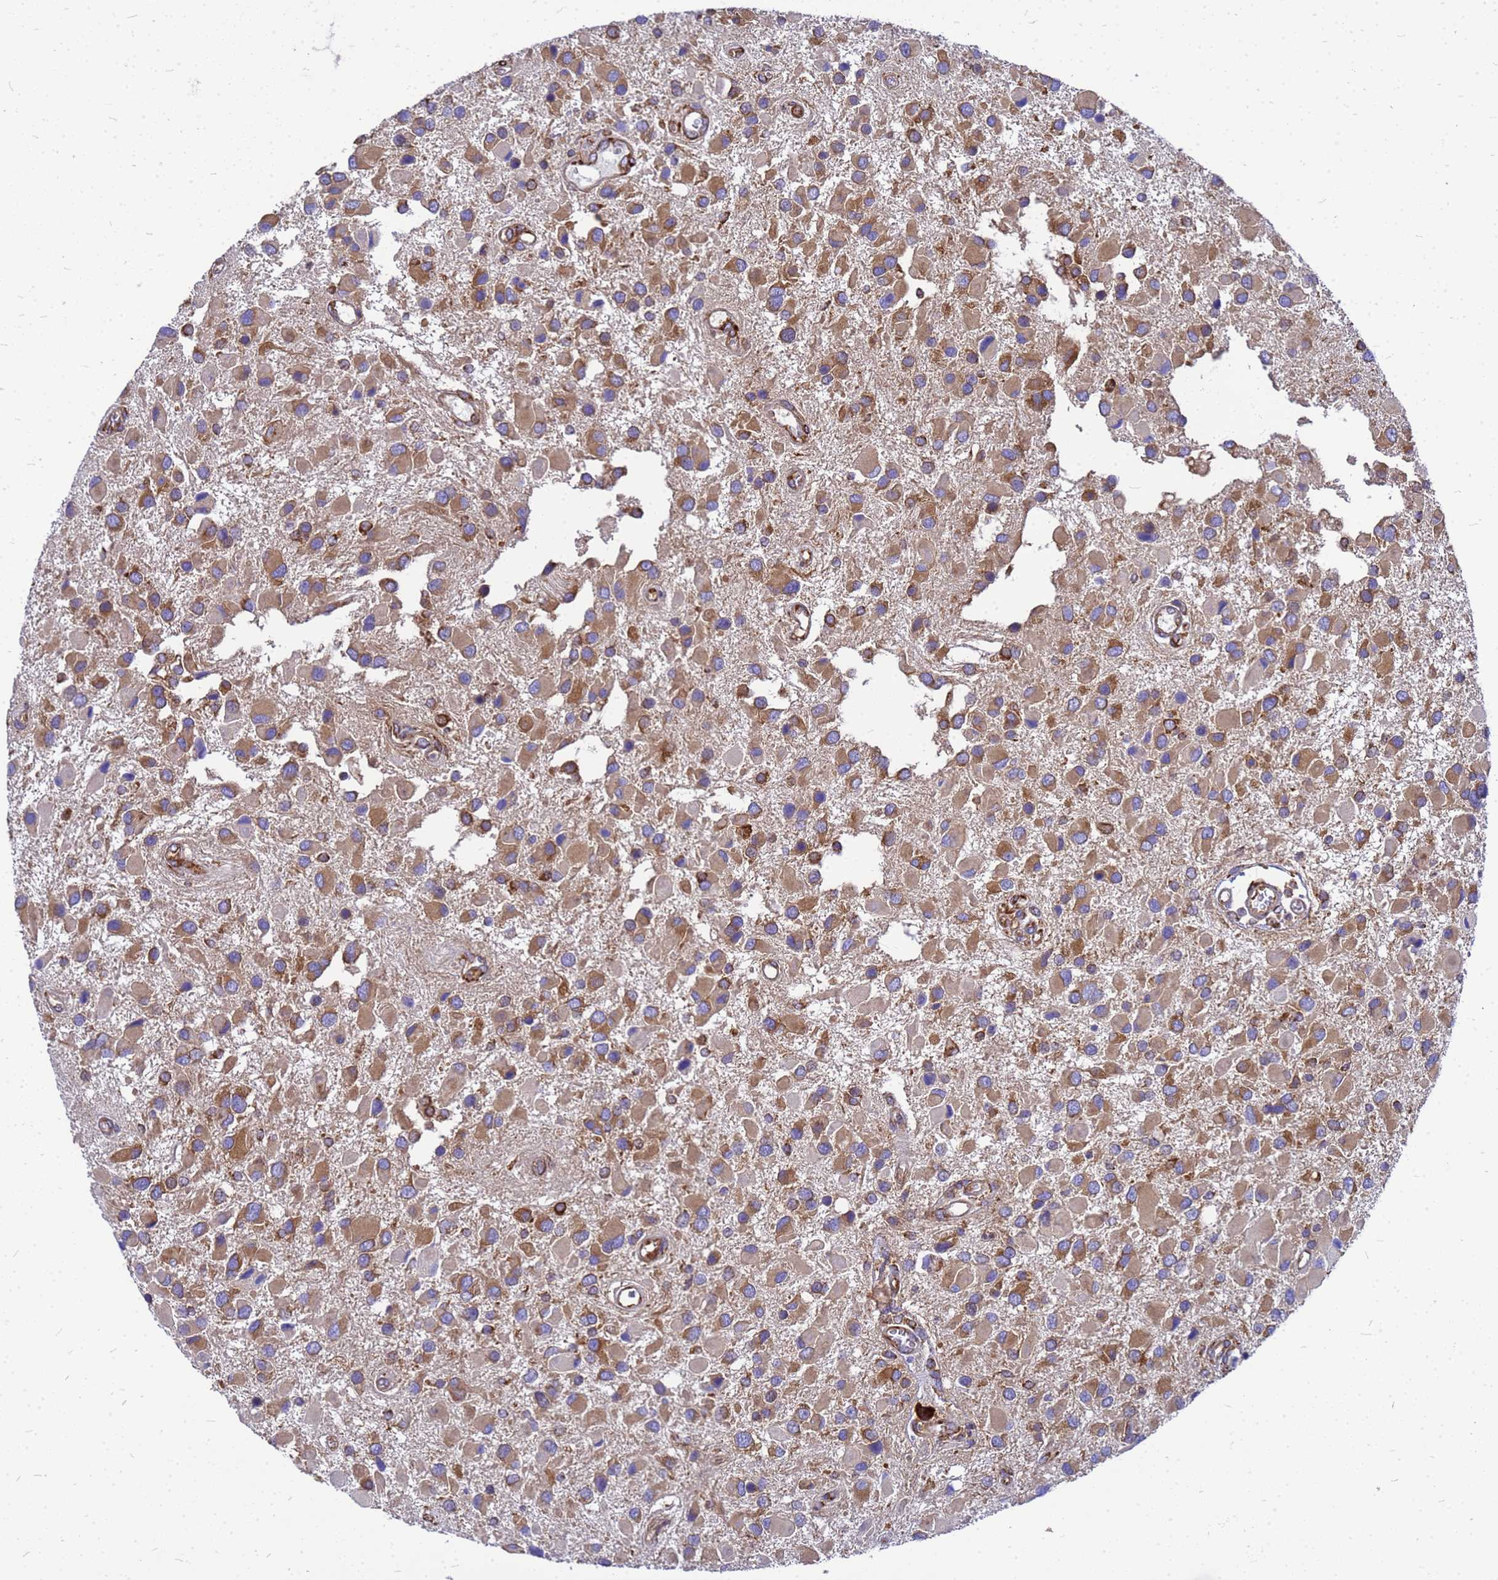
{"staining": {"intensity": "moderate", "quantity": ">75%", "location": "cytoplasmic/membranous"}, "tissue": "glioma", "cell_type": "Tumor cells", "image_type": "cancer", "snomed": [{"axis": "morphology", "description": "Glioma, malignant, High grade"}, {"axis": "topography", "description": "Brain"}], "caption": "Human malignant high-grade glioma stained with a protein marker shows moderate staining in tumor cells.", "gene": "EEF1D", "patient": {"sex": "male", "age": 53}}